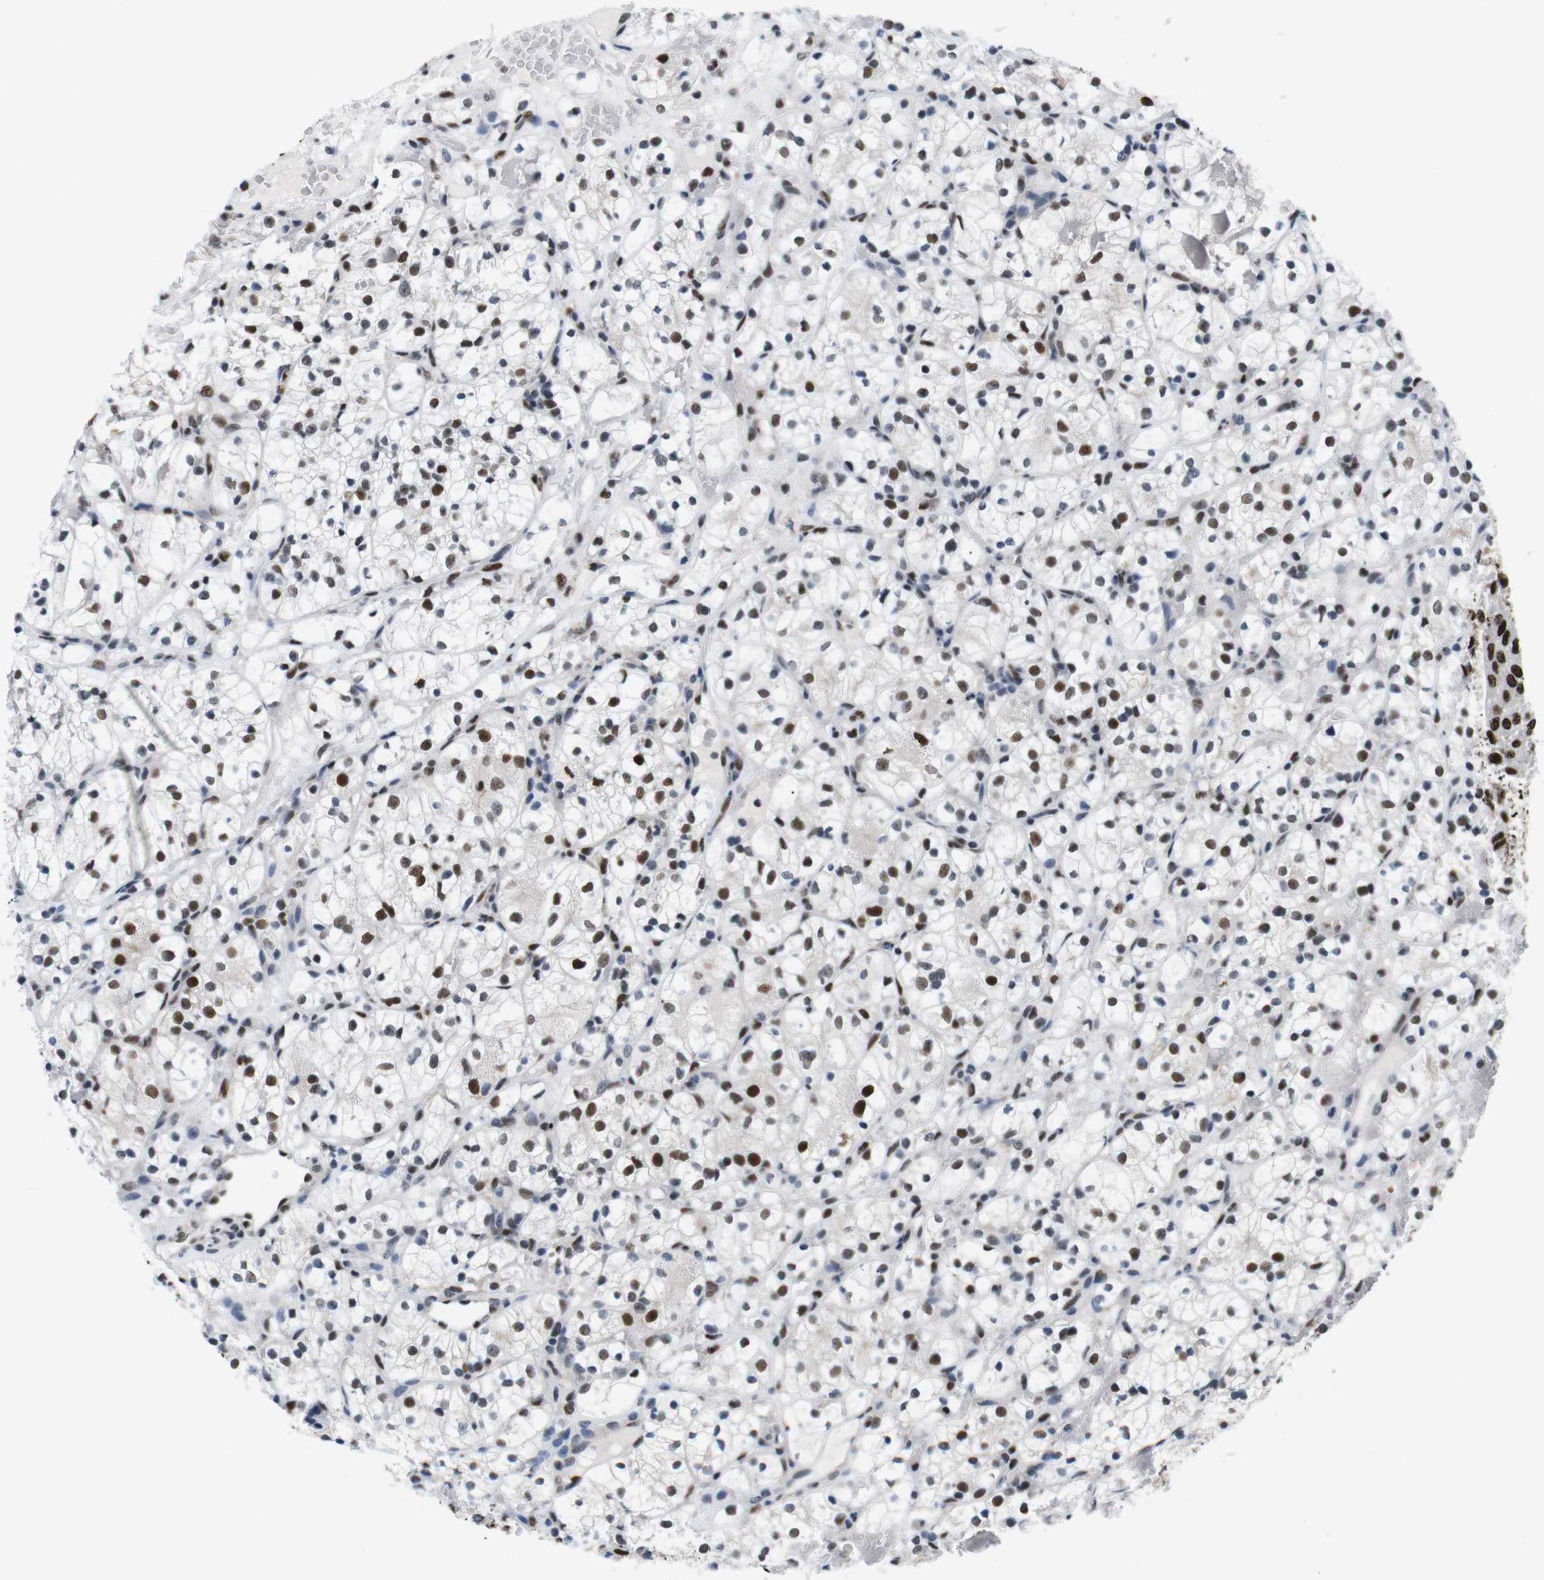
{"staining": {"intensity": "moderate", "quantity": ">75%", "location": "nuclear"}, "tissue": "renal cancer", "cell_type": "Tumor cells", "image_type": "cancer", "snomed": [{"axis": "morphology", "description": "Adenocarcinoma, NOS"}, {"axis": "topography", "description": "Kidney"}], "caption": "Moderate nuclear expression for a protein is identified in approximately >75% of tumor cells of renal adenocarcinoma using IHC.", "gene": "PSME3", "patient": {"sex": "female", "age": 60}}